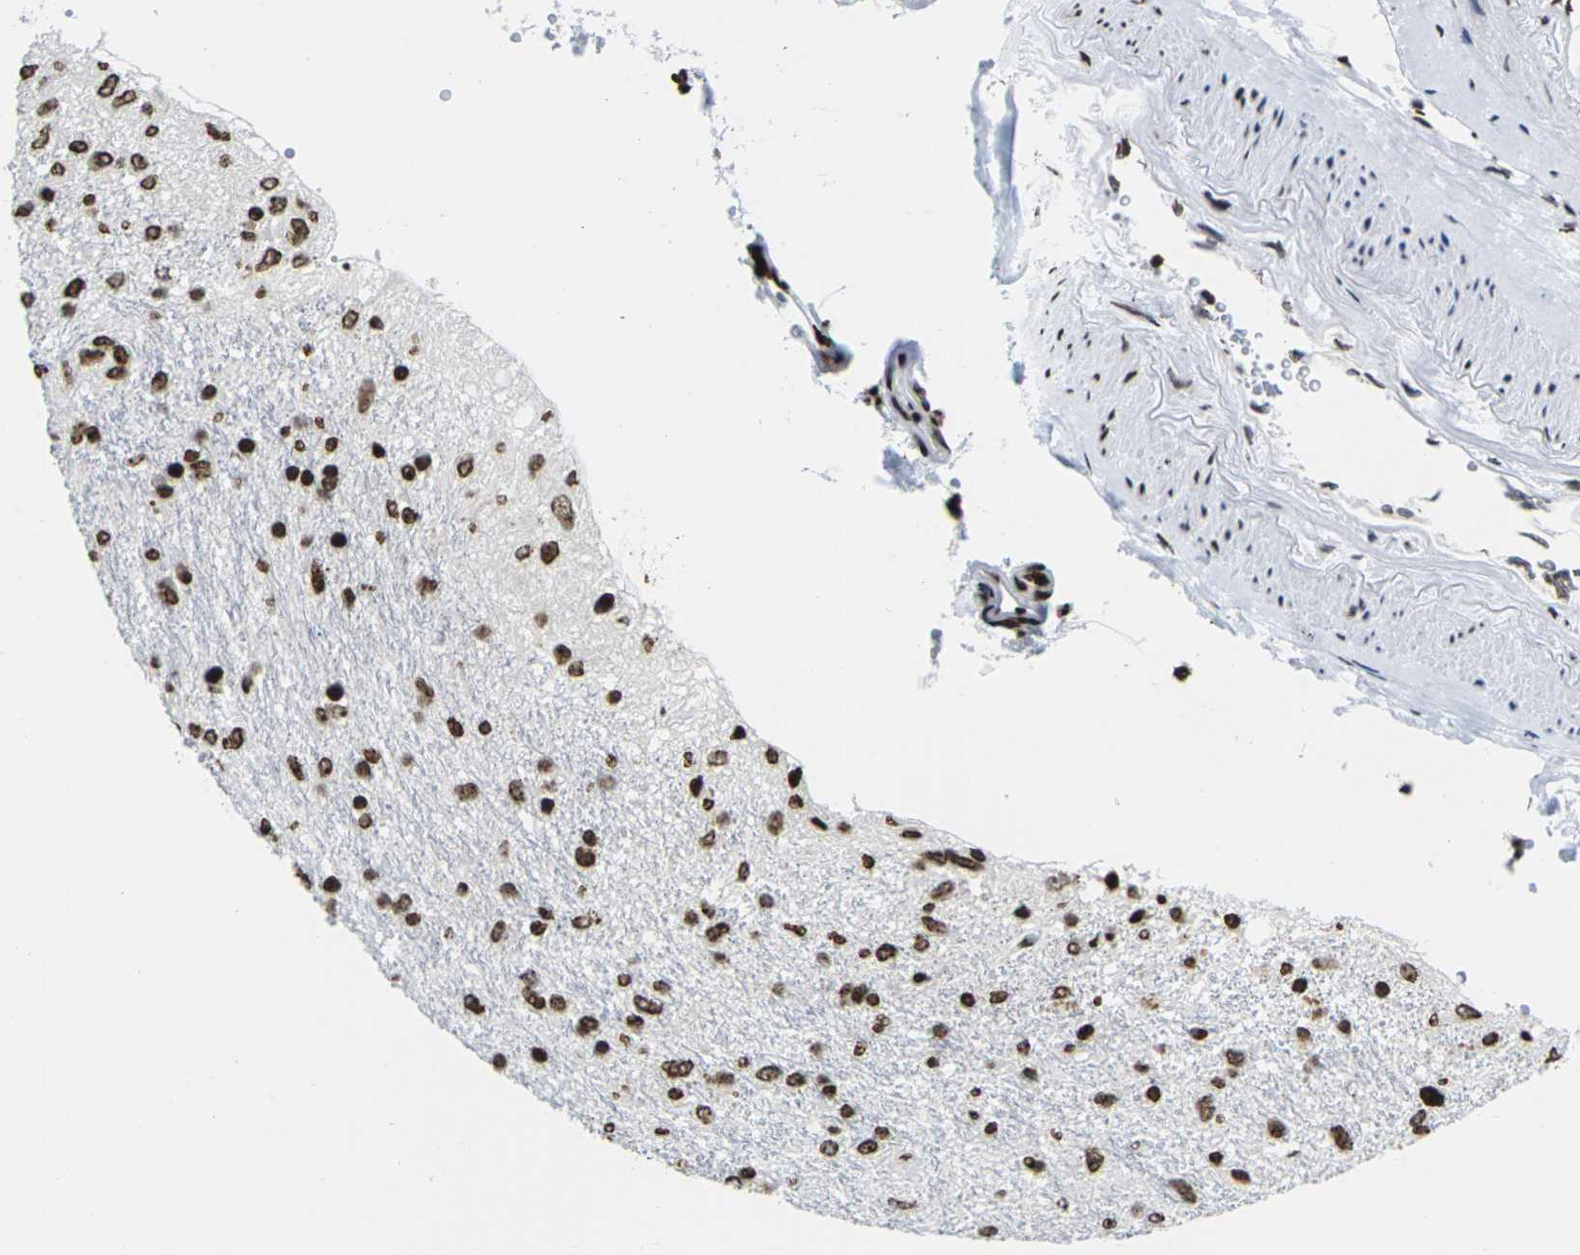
{"staining": {"intensity": "strong", "quantity": ">75%", "location": "nuclear"}, "tissue": "glioma", "cell_type": "Tumor cells", "image_type": "cancer", "snomed": [{"axis": "morphology", "description": "Glioma, malignant, Low grade"}, {"axis": "topography", "description": "Brain"}], "caption": "Protein analysis of glioma tissue shows strong nuclear positivity in approximately >75% of tumor cells. The protein of interest is stained brown, and the nuclei are stained in blue (DAB (3,3'-diaminobenzidine) IHC with brightfield microscopy, high magnification).", "gene": "H1-4", "patient": {"sex": "male", "age": 77}}